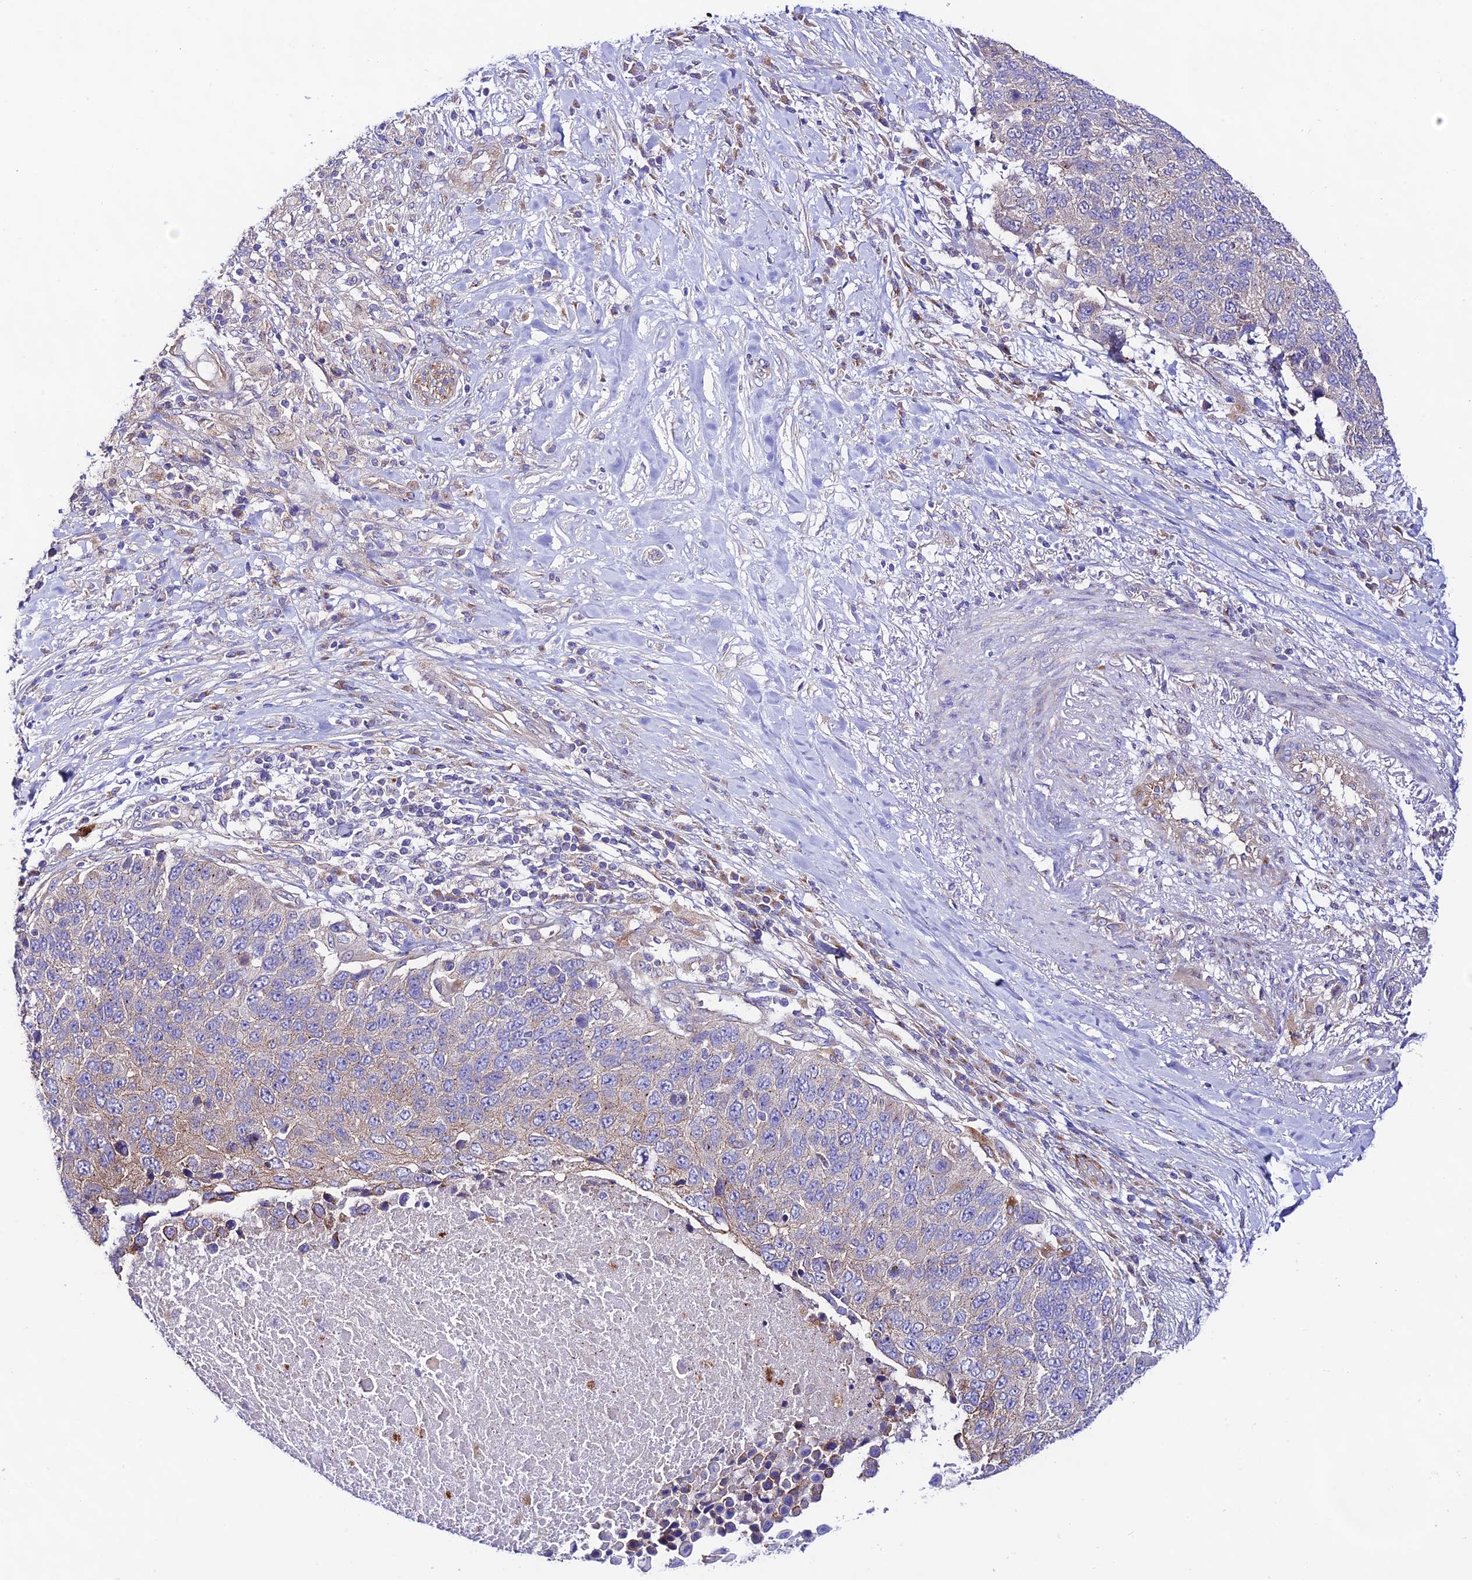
{"staining": {"intensity": "weak", "quantity": "25%-75%", "location": "cytoplasmic/membranous"}, "tissue": "lung cancer", "cell_type": "Tumor cells", "image_type": "cancer", "snomed": [{"axis": "morphology", "description": "Normal tissue, NOS"}, {"axis": "morphology", "description": "Squamous cell carcinoma, NOS"}, {"axis": "topography", "description": "Lymph node"}, {"axis": "topography", "description": "Lung"}], "caption": "IHC histopathology image of human lung squamous cell carcinoma stained for a protein (brown), which reveals low levels of weak cytoplasmic/membranous expression in approximately 25%-75% of tumor cells.", "gene": "LACTB2", "patient": {"sex": "male", "age": 66}}